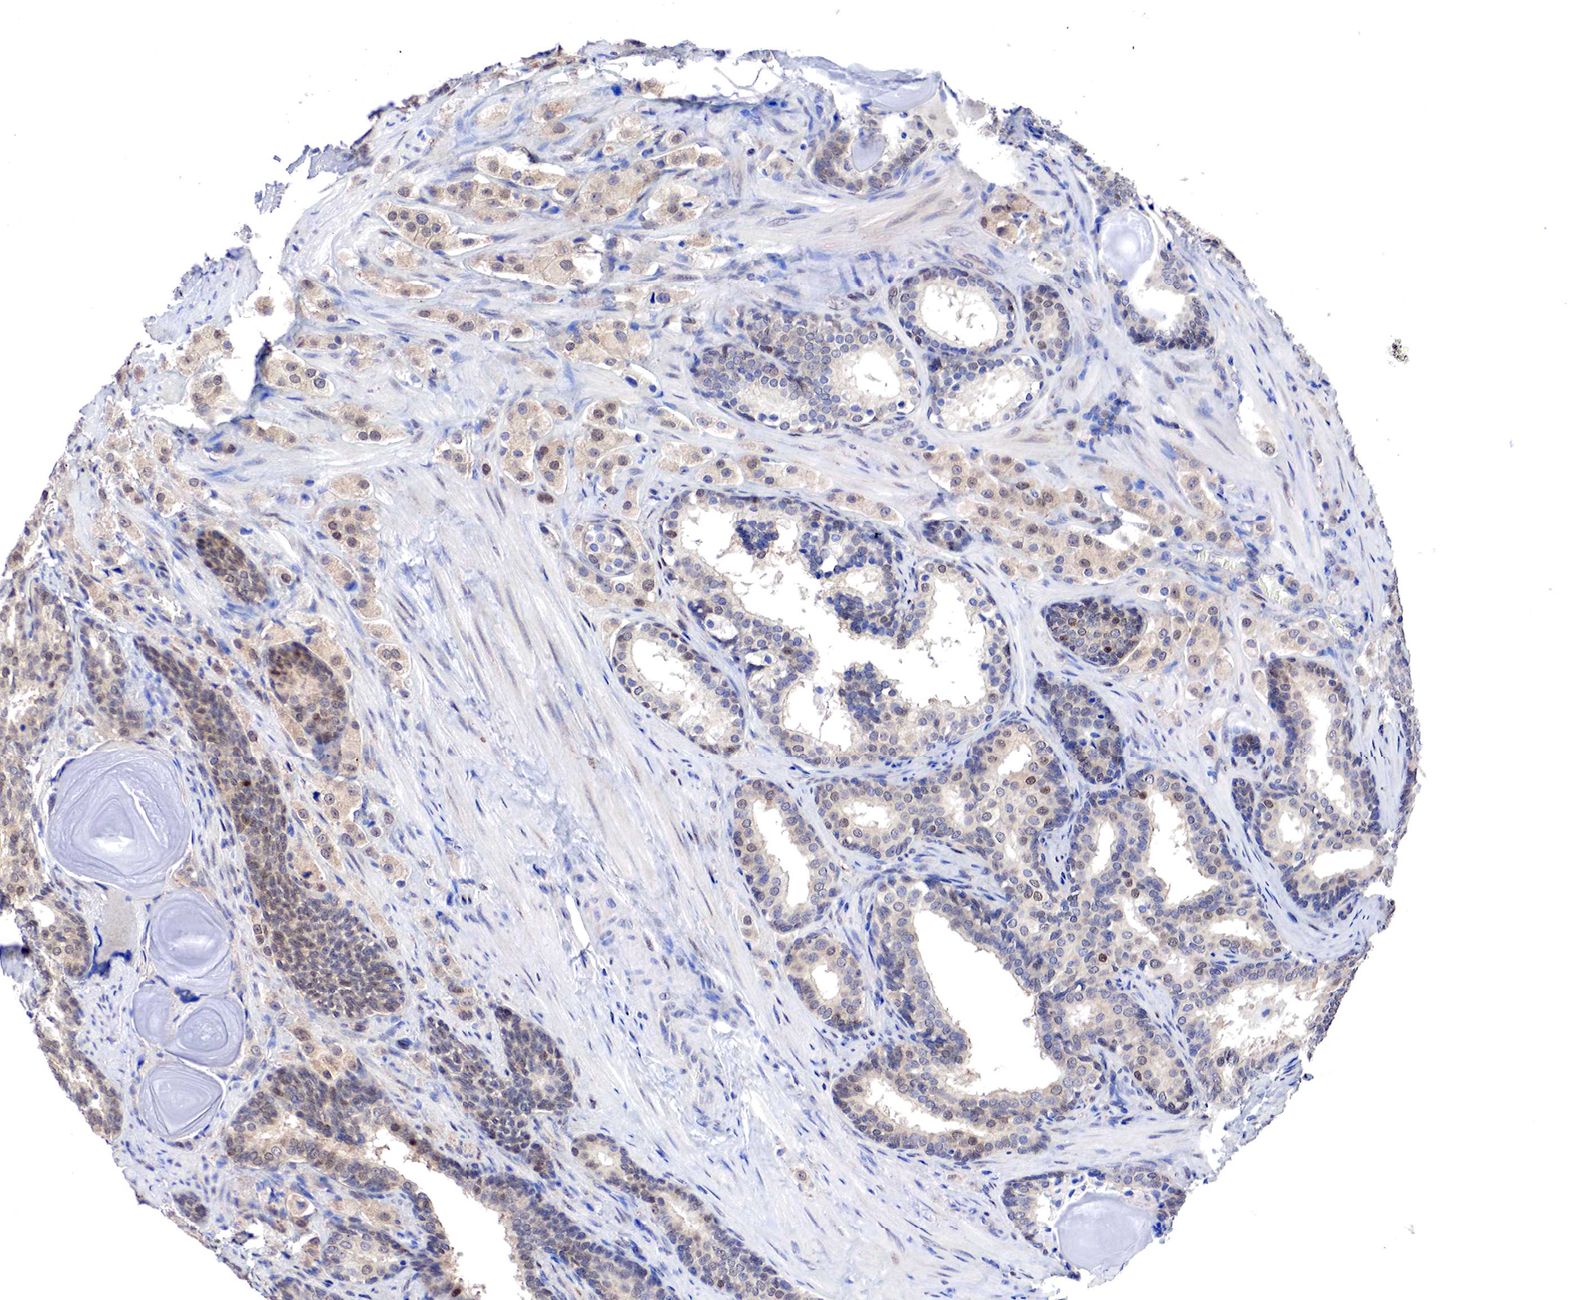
{"staining": {"intensity": "weak", "quantity": ">75%", "location": "cytoplasmic/membranous,nuclear"}, "tissue": "prostate cancer", "cell_type": "Tumor cells", "image_type": "cancer", "snomed": [{"axis": "morphology", "description": "Adenocarcinoma, Medium grade"}, {"axis": "topography", "description": "Prostate"}], "caption": "Tumor cells exhibit weak cytoplasmic/membranous and nuclear positivity in about >75% of cells in prostate cancer (adenocarcinoma (medium-grade)). The staining was performed using DAB, with brown indicating positive protein expression. Nuclei are stained blue with hematoxylin.", "gene": "PABIR2", "patient": {"sex": "male", "age": 70}}